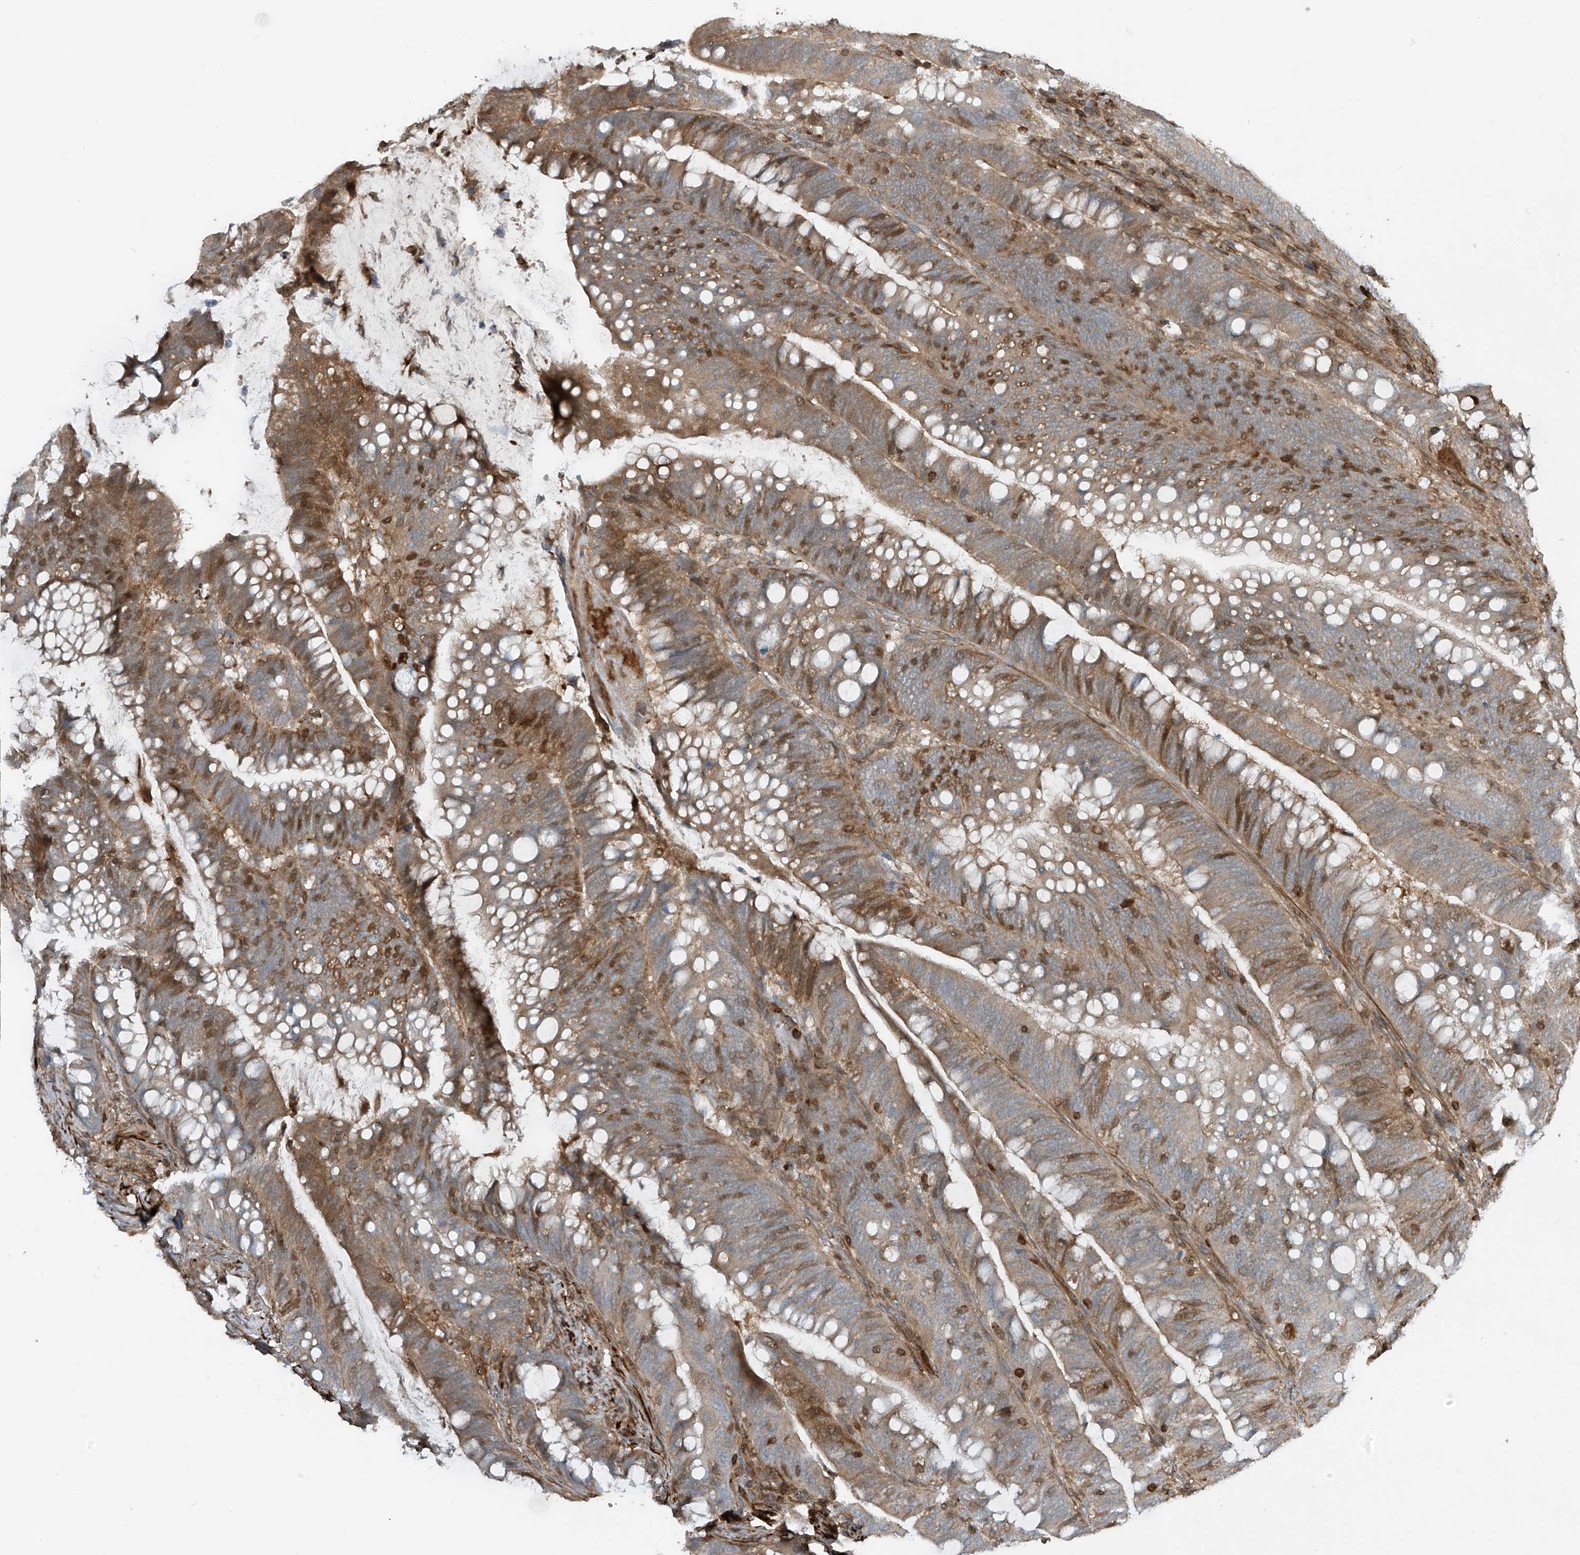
{"staining": {"intensity": "moderate", "quantity": ">75%", "location": "cytoplasmic/membranous"}, "tissue": "colorectal cancer", "cell_type": "Tumor cells", "image_type": "cancer", "snomed": [{"axis": "morphology", "description": "Adenocarcinoma, NOS"}, {"axis": "topography", "description": "Colon"}], "caption": "Immunohistochemistry image of adenocarcinoma (colorectal) stained for a protein (brown), which displays medium levels of moderate cytoplasmic/membranous expression in about >75% of tumor cells.", "gene": "SH3BGRL3", "patient": {"sex": "female", "age": 66}}